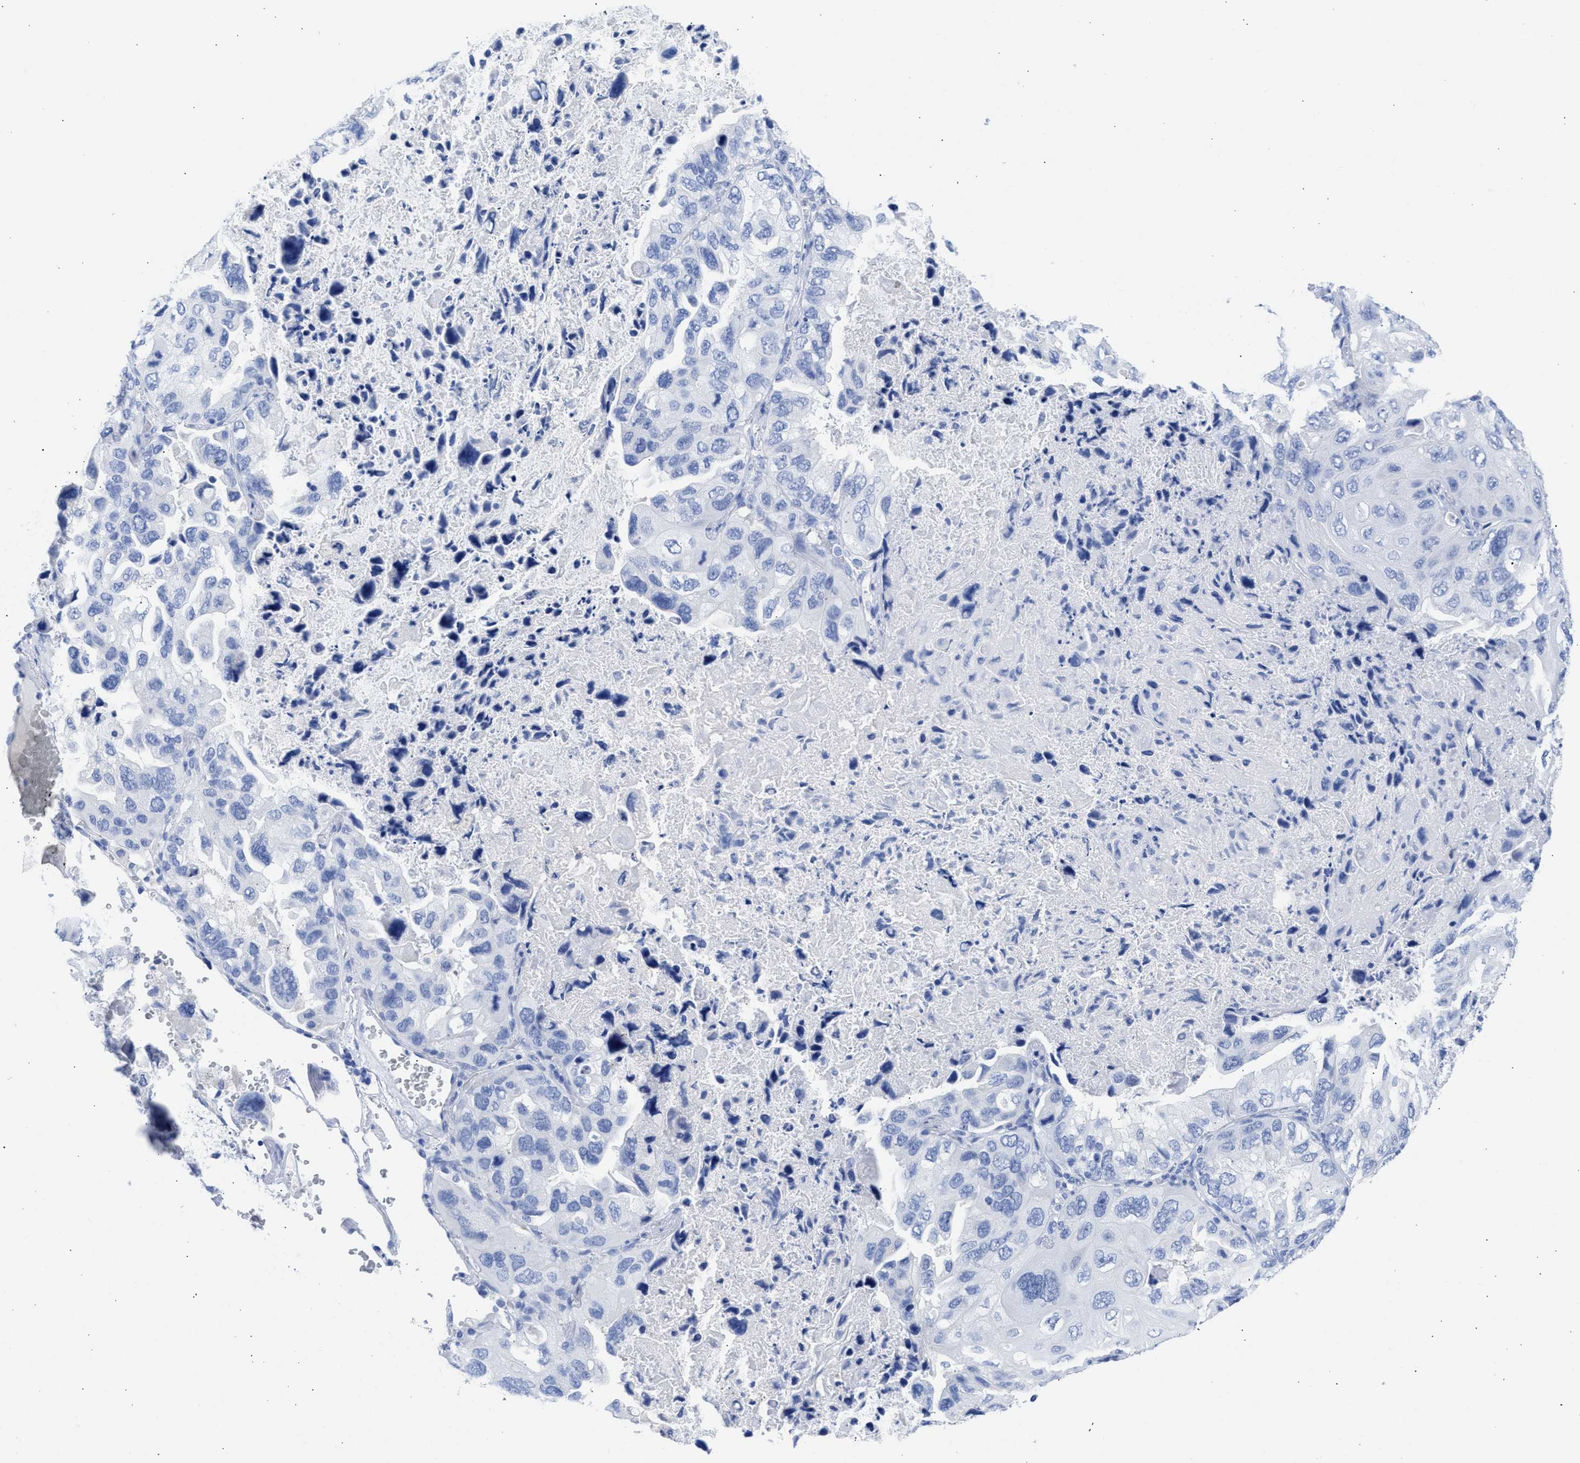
{"staining": {"intensity": "negative", "quantity": "none", "location": "none"}, "tissue": "lung cancer", "cell_type": "Tumor cells", "image_type": "cancer", "snomed": [{"axis": "morphology", "description": "Squamous cell carcinoma, NOS"}, {"axis": "topography", "description": "Lung"}], "caption": "Lung cancer (squamous cell carcinoma) stained for a protein using IHC displays no positivity tumor cells.", "gene": "NCAM1", "patient": {"sex": "female", "age": 73}}